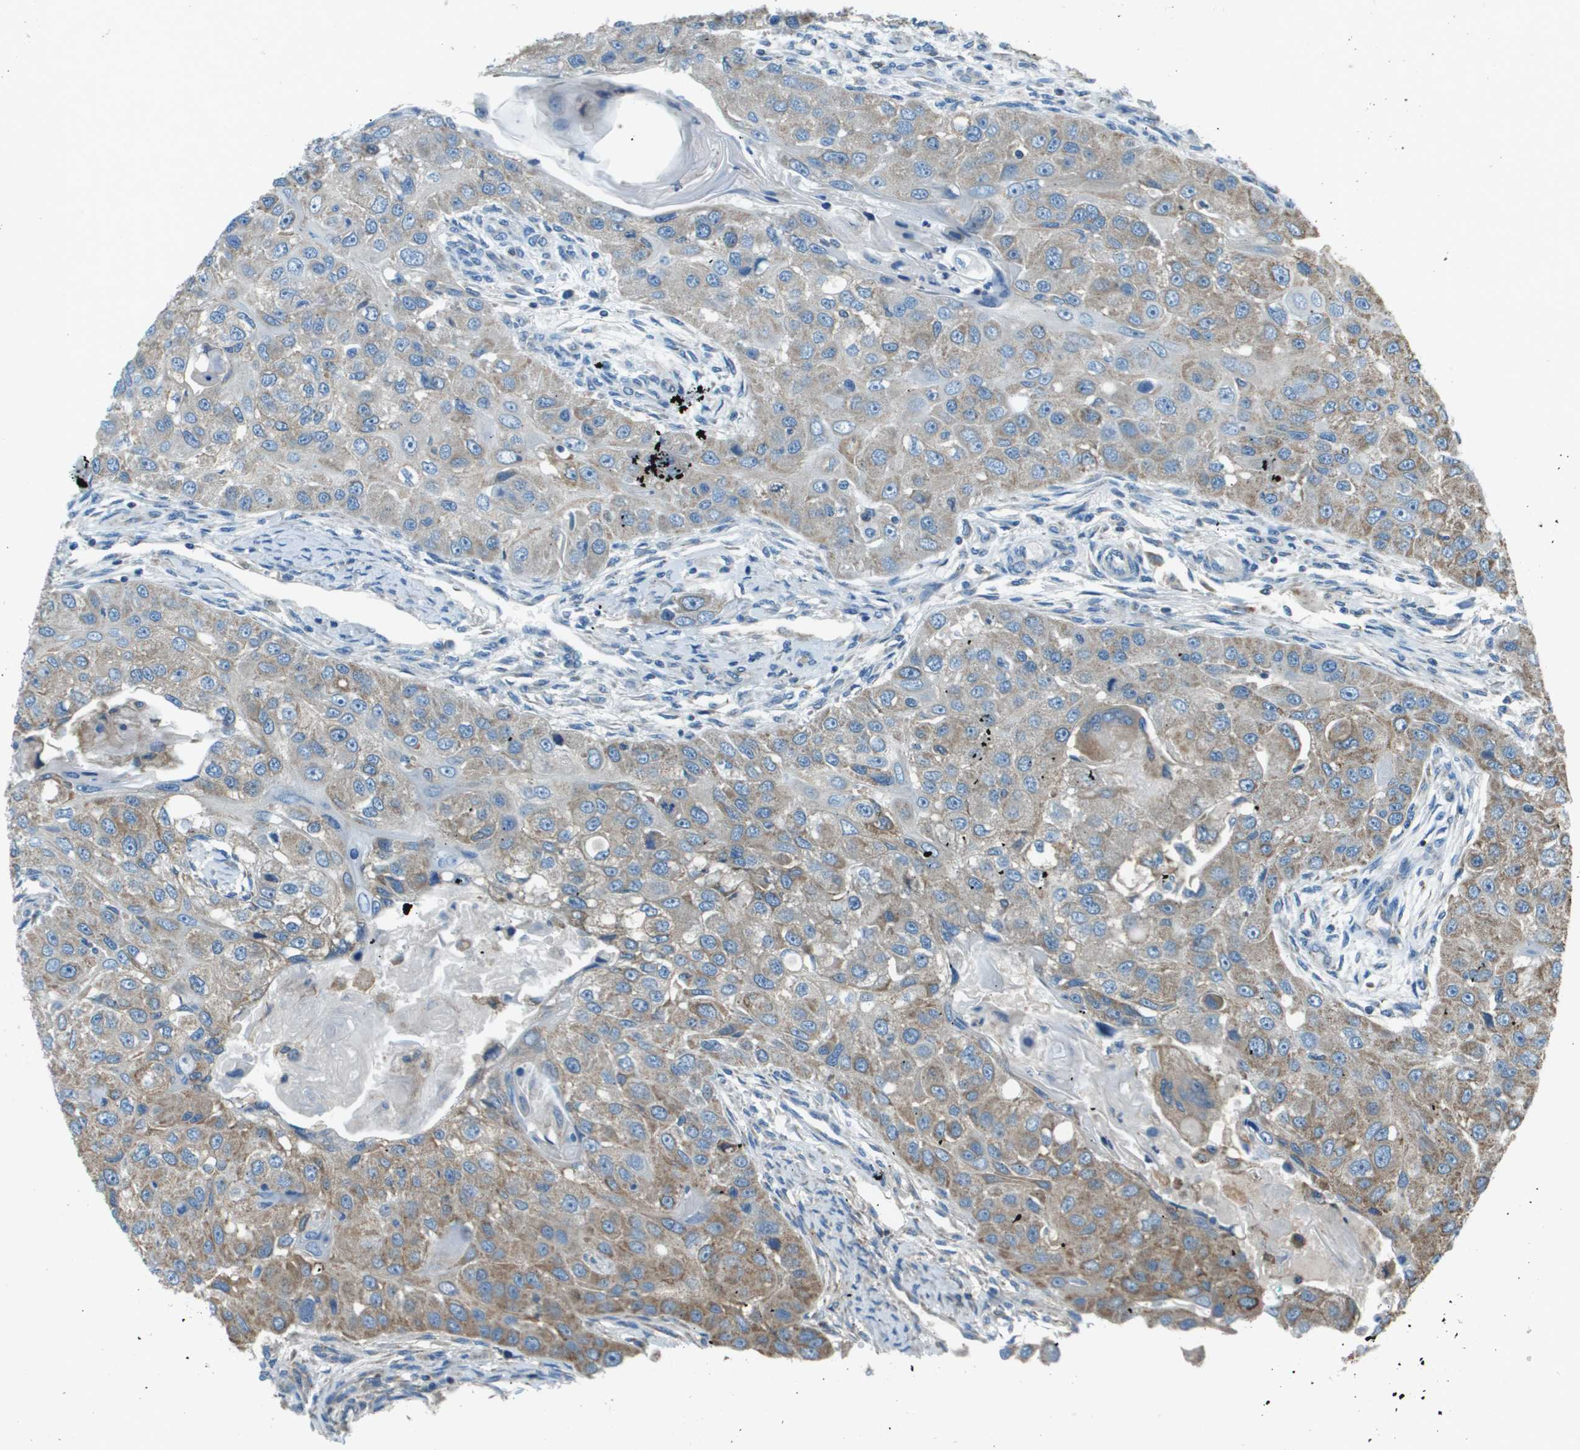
{"staining": {"intensity": "weak", "quantity": "<25%", "location": "cytoplasmic/membranous"}, "tissue": "head and neck cancer", "cell_type": "Tumor cells", "image_type": "cancer", "snomed": [{"axis": "morphology", "description": "Normal tissue, NOS"}, {"axis": "morphology", "description": "Squamous cell carcinoma, NOS"}, {"axis": "topography", "description": "Skeletal muscle"}, {"axis": "topography", "description": "Head-Neck"}], "caption": "IHC of head and neck cancer exhibits no expression in tumor cells.", "gene": "TMEM51", "patient": {"sex": "male", "age": 51}}